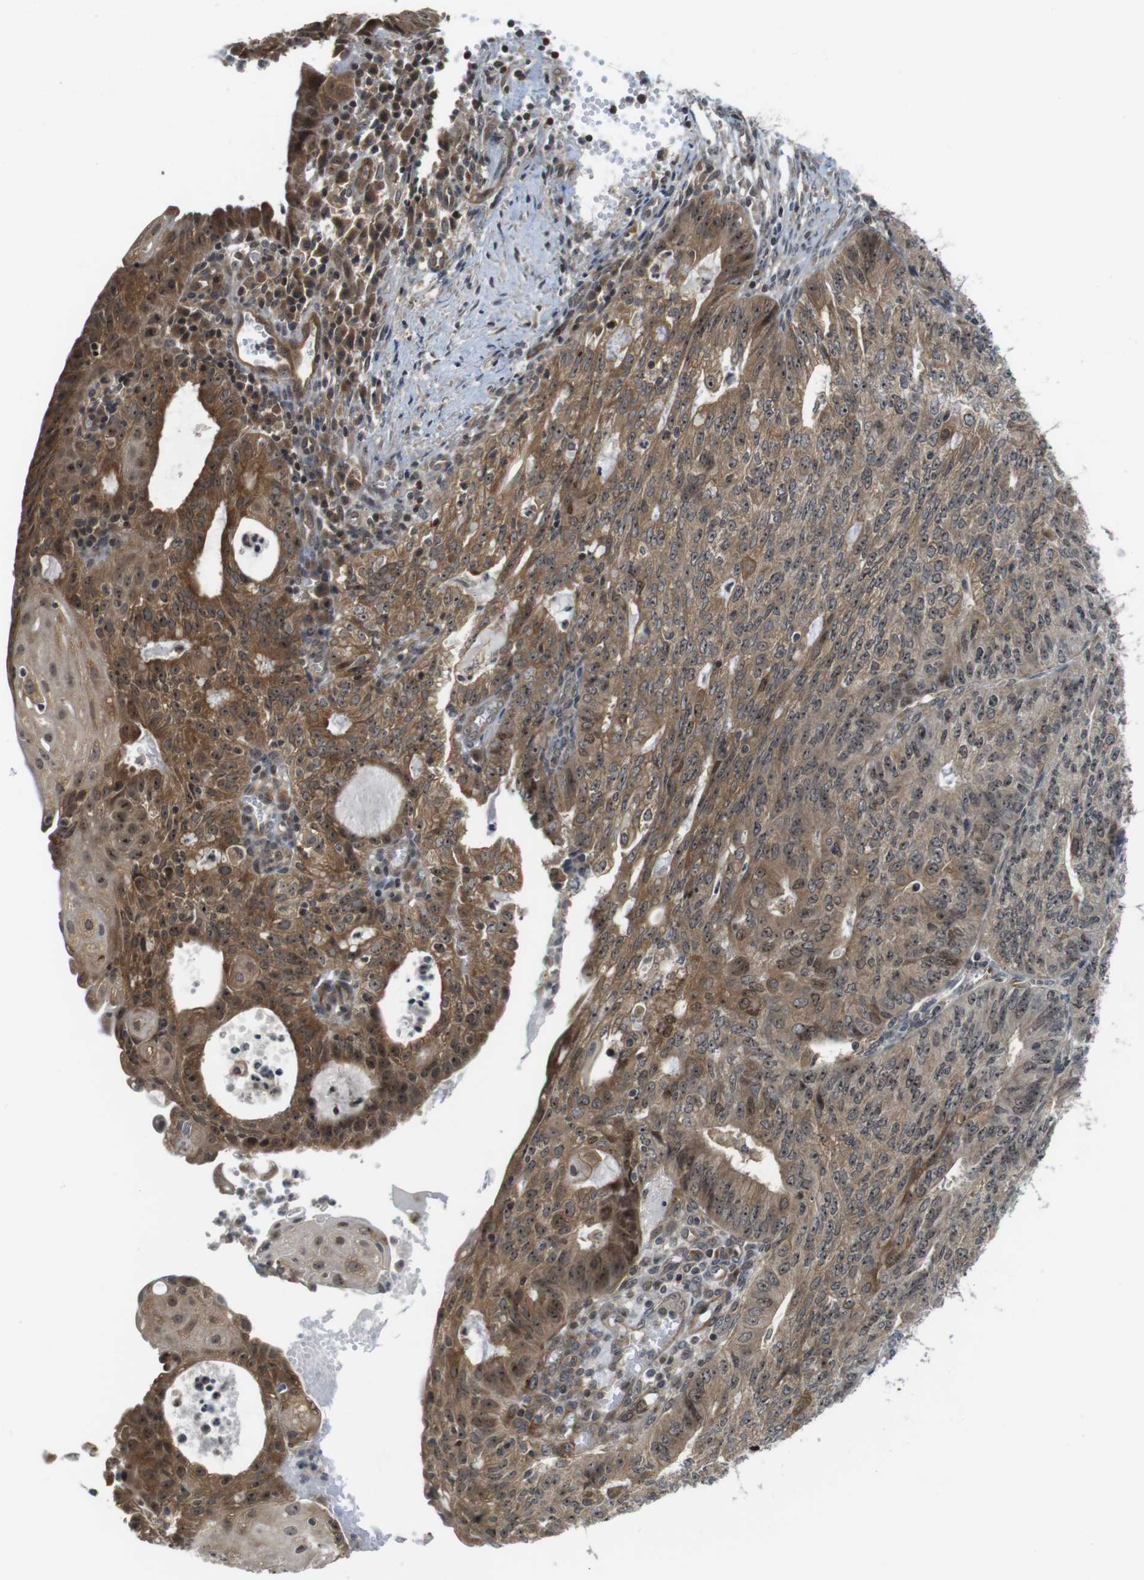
{"staining": {"intensity": "moderate", "quantity": ">75%", "location": "cytoplasmic/membranous,nuclear"}, "tissue": "endometrial cancer", "cell_type": "Tumor cells", "image_type": "cancer", "snomed": [{"axis": "morphology", "description": "Adenocarcinoma, NOS"}, {"axis": "topography", "description": "Endometrium"}], "caption": "Tumor cells show medium levels of moderate cytoplasmic/membranous and nuclear positivity in approximately >75% of cells in adenocarcinoma (endometrial).", "gene": "CC2D1A", "patient": {"sex": "female", "age": 32}}